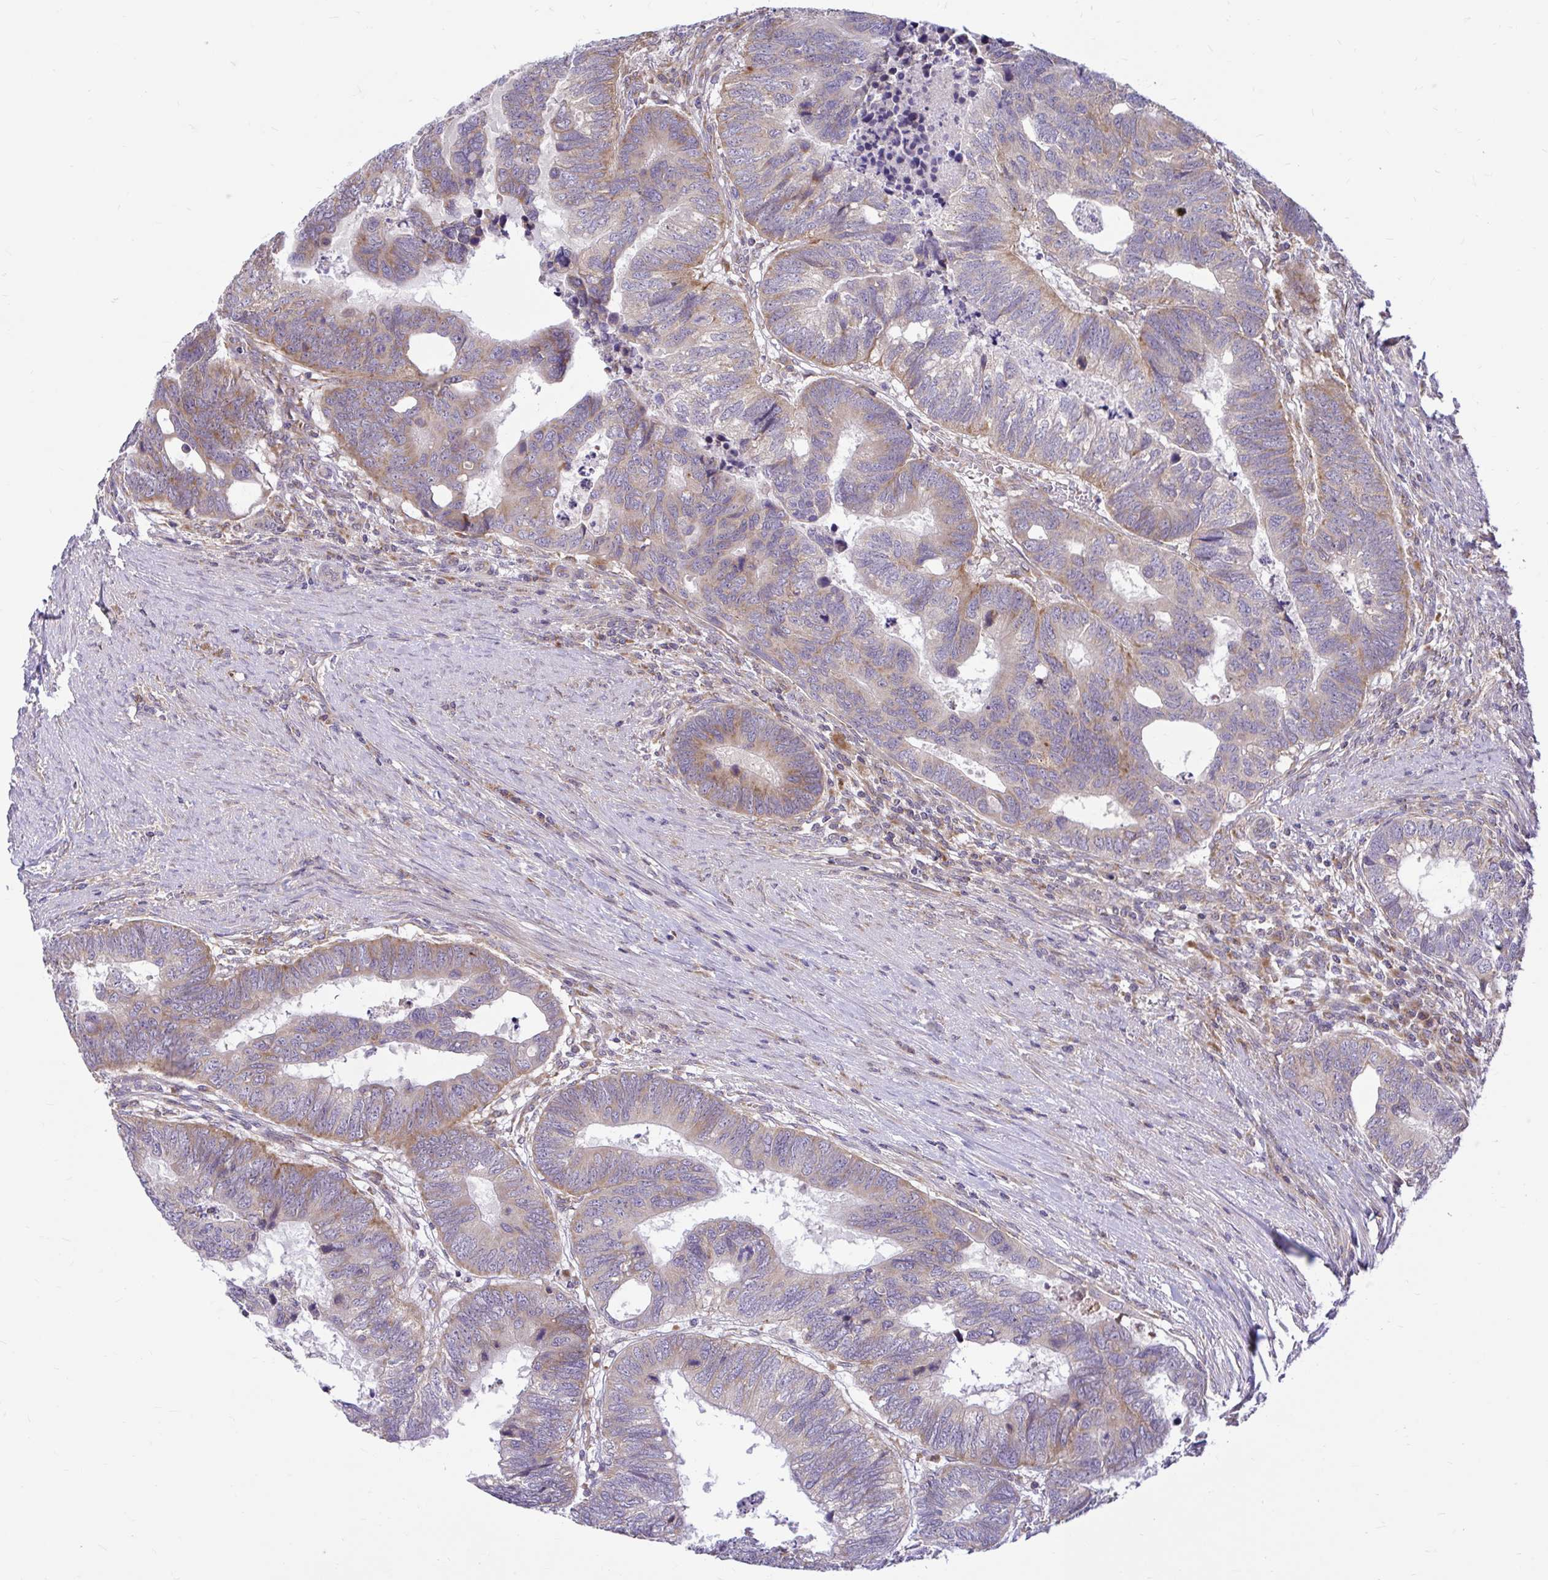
{"staining": {"intensity": "moderate", "quantity": "25%-75%", "location": "cytoplasmic/membranous"}, "tissue": "colorectal cancer", "cell_type": "Tumor cells", "image_type": "cancer", "snomed": [{"axis": "morphology", "description": "Adenocarcinoma, NOS"}, {"axis": "topography", "description": "Colon"}], "caption": "Immunohistochemical staining of colorectal cancer (adenocarcinoma) displays moderate cytoplasmic/membranous protein expression in approximately 25%-75% of tumor cells. (Brightfield microscopy of DAB IHC at high magnification).", "gene": "VTI1B", "patient": {"sex": "male", "age": 62}}